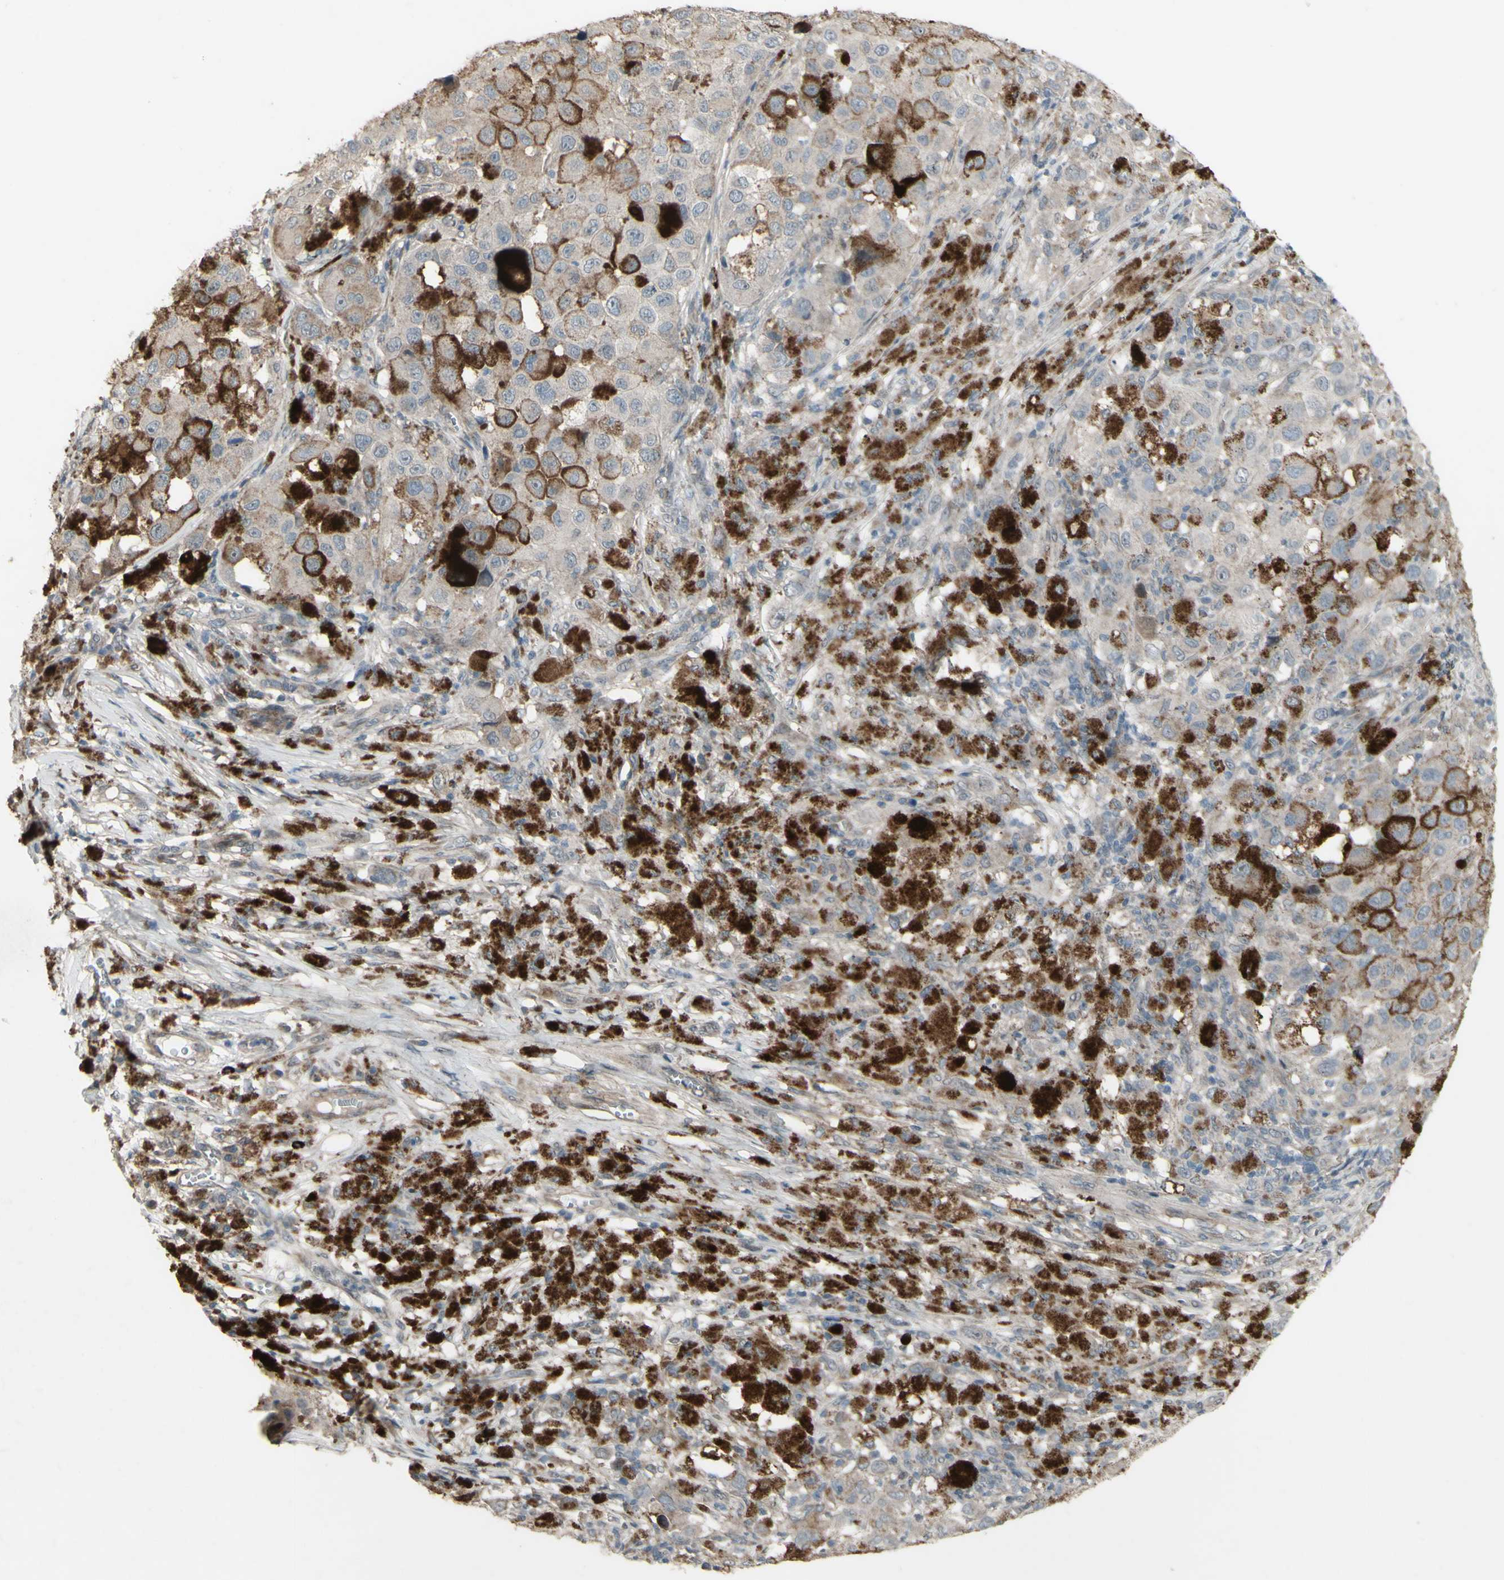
{"staining": {"intensity": "weak", "quantity": ">75%", "location": "cytoplasmic/membranous"}, "tissue": "melanoma", "cell_type": "Tumor cells", "image_type": "cancer", "snomed": [{"axis": "morphology", "description": "Malignant melanoma, NOS"}, {"axis": "topography", "description": "Skin"}], "caption": "Malignant melanoma stained with a brown dye reveals weak cytoplasmic/membranous positive staining in about >75% of tumor cells.", "gene": "GRAMD1B", "patient": {"sex": "male", "age": 96}}